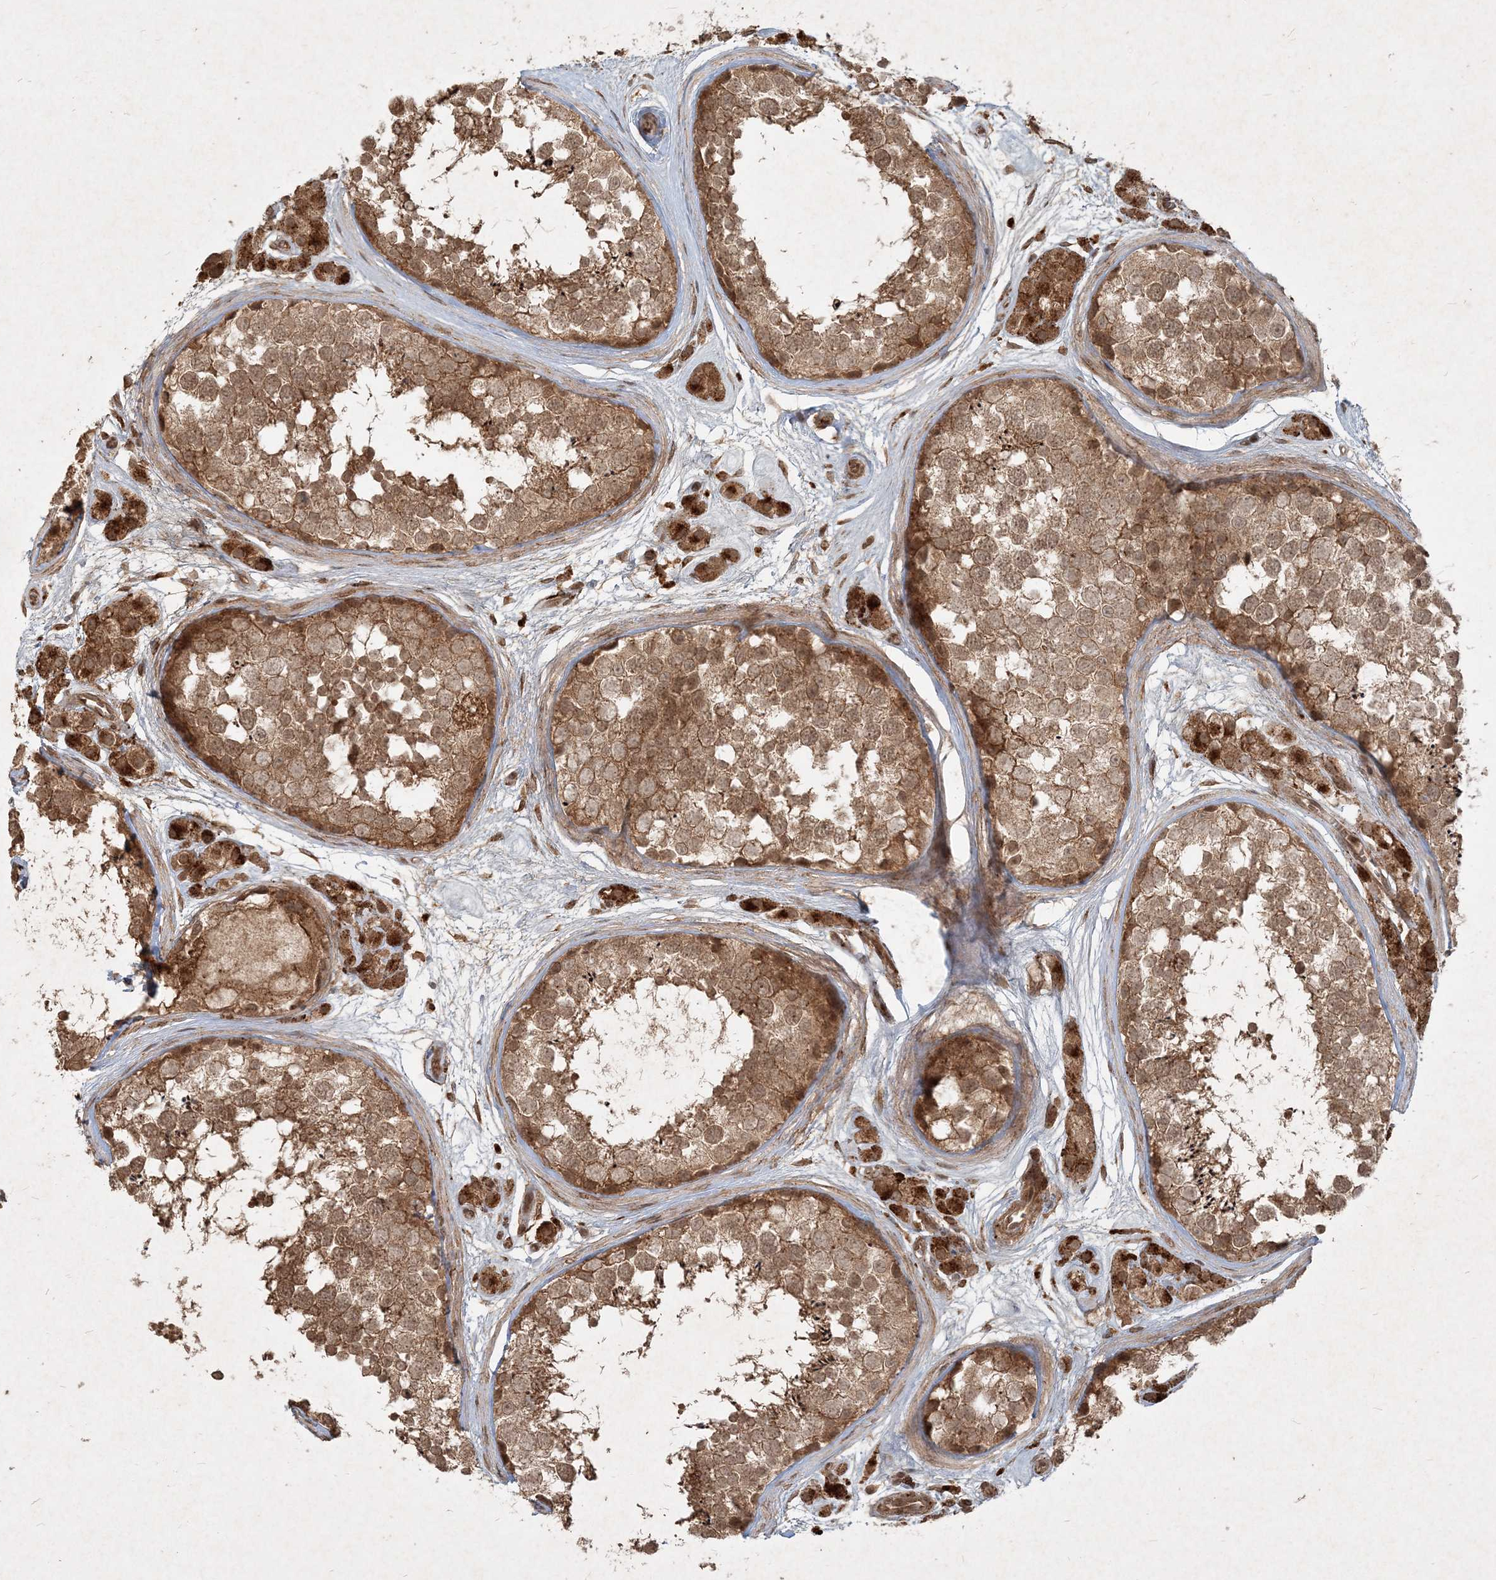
{"staining": {"intensity": "moderate", "quantity": ">75%", "location": "cytoplasmic/membranous"}, "tissue": "testis", "cell_type": "Cells in seminiferous ducts", "image_type": "normal", "snomed": [{"axis": "morphology", "description": "Normal tissue, NOS"}, {"axis": "topography", "description": "Testis"}], "caption": "High-magnification brightfield microscopy of unremarkable testis stained with DAB (3,3'-diaminobenzidine) (brown) and counterstained with hematoxylin (blue). cells in seminiferous ducts exhibit moderate cytoplasmic/membranous expression is appreciated in about>75% of cells.", "gene": "NARS1", "patient": {"sex": "male", "age": 56}}